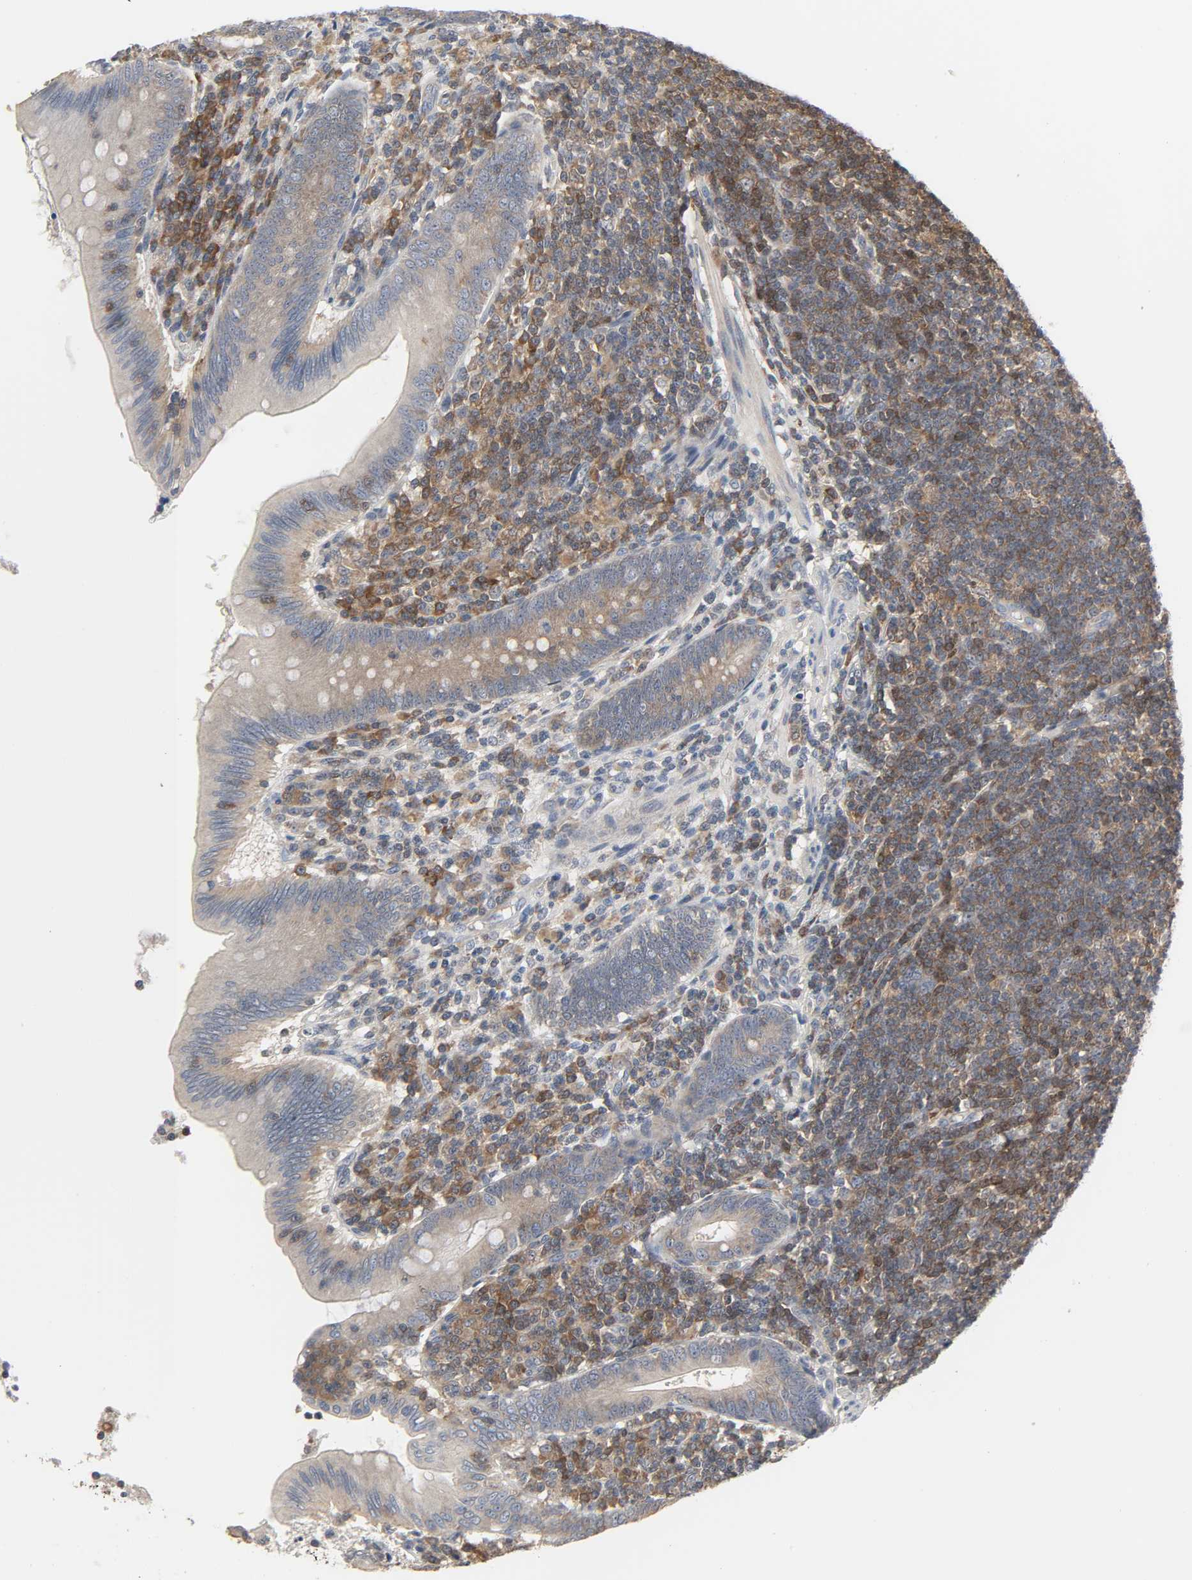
{"staining": {"intensity": "moderate", "quantity": ">75%", "location": "cytoplasmic/membranous"}, "tissue": "appendix", "cell_type": "Glandular cells", "image_type": "normal", "snomed": [{"axis": "morphology", "description": "Normal tissue, NOS"}, {"axis": "morphology", "description": "Inflammation, NOS"}, {"axis": "topography", "description": "Appendix"}], "caption": "Protein staining by immunohistochemistry (IHC) shows moderate cytoplasmic/membranous positivity in about >75% of glandular cells in benign appendix. The protein of interest is shown in brown color, while the nuclei are stained blue.", "gene": "PLEKHA2", "patient": {"sex": "male", "age": 46}}